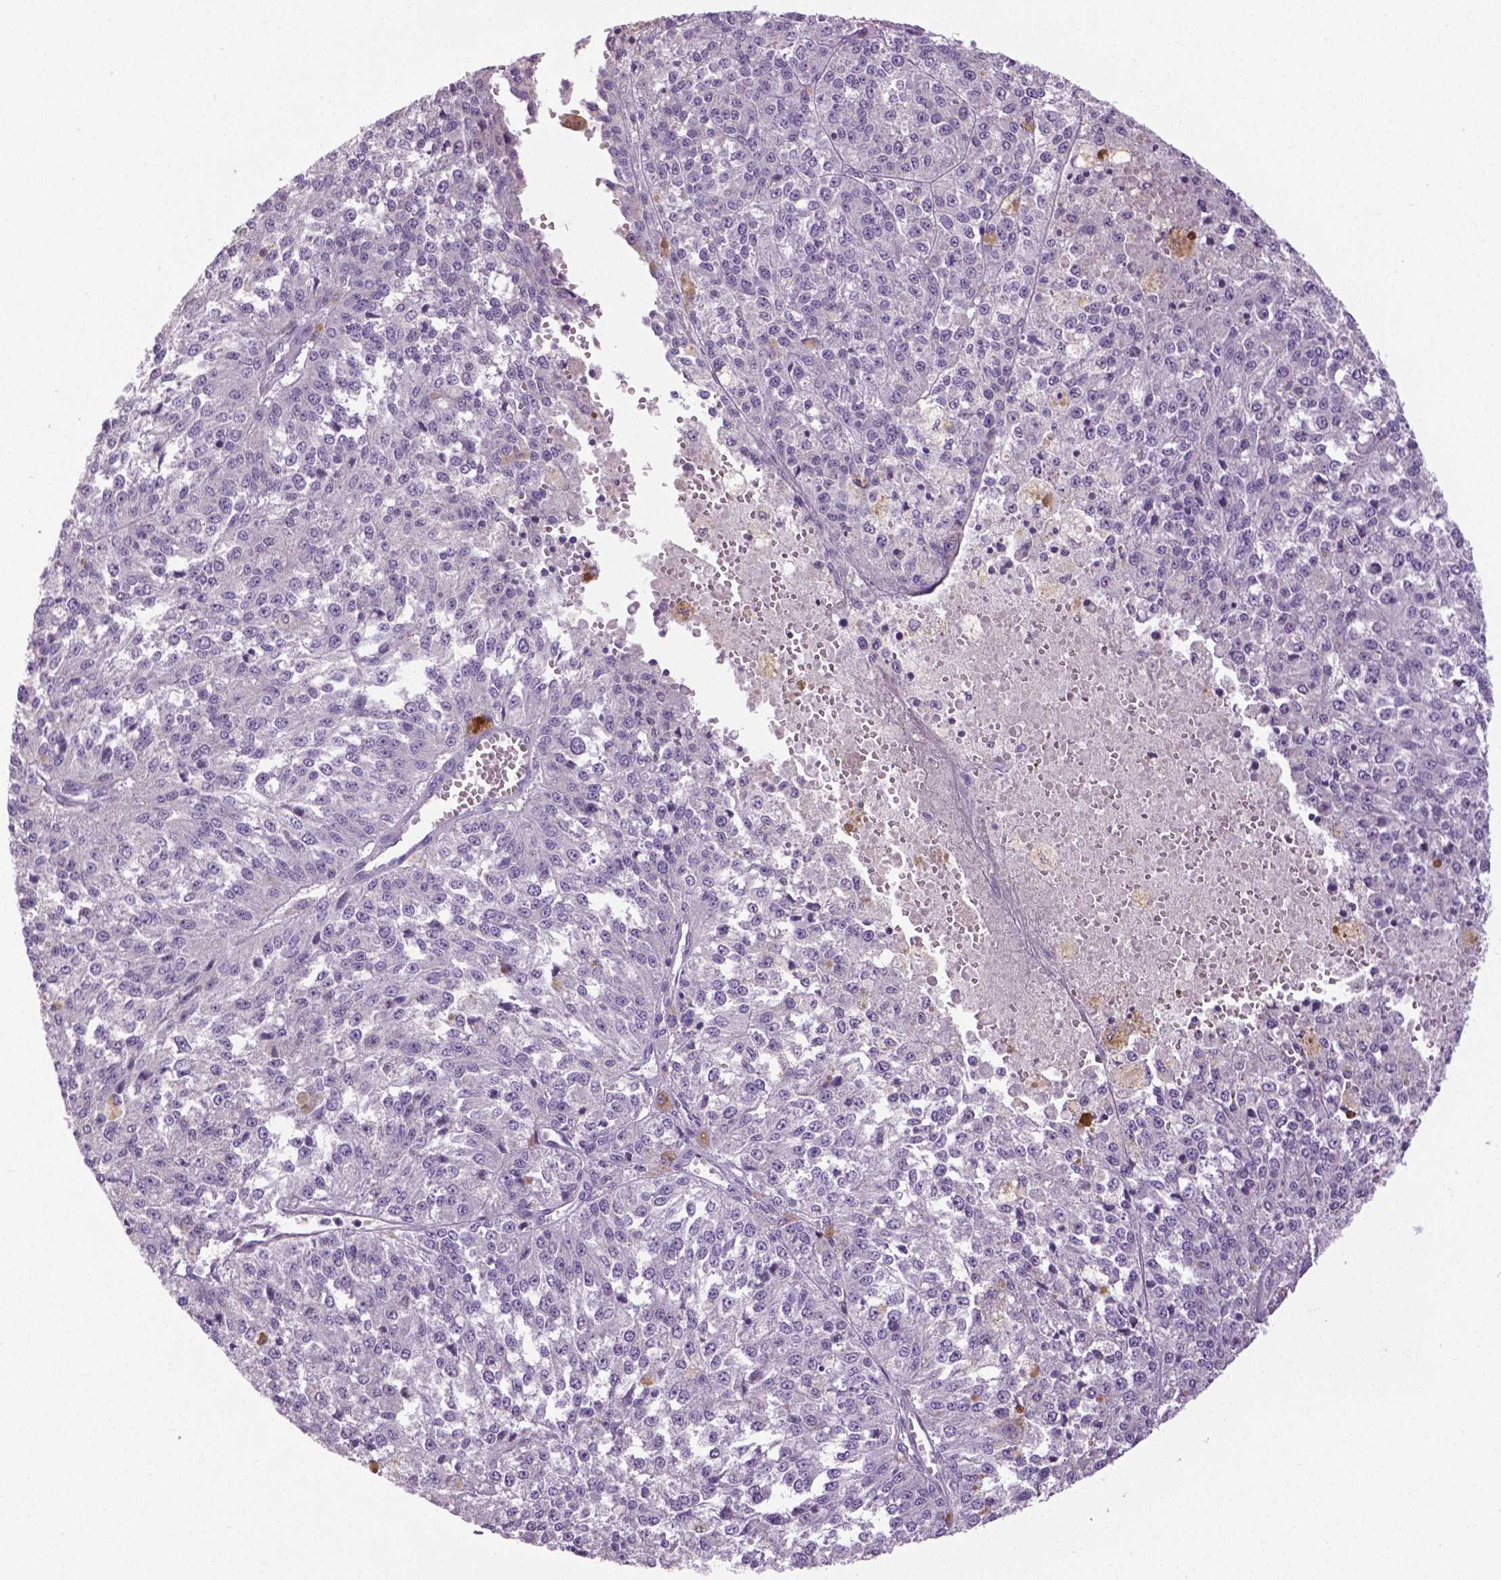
{"staining": {"intensity": "negative", "quantity": "none", "location": "none"}, "tissue": "melanoma", "cell_type": "Tumor cells", "image_type": "cancer", "snomed": [{"axis": "morphology", "description": "Malignant melanoma, Metastatic site"}, {"axis": "topography", "description": "Lymph node"}], "caption": "This is a photomicrograph of immunohistochemistry staining of melanoma, which shows no expression in tumor cells. The staining was performed using DAB to visualize the protein expression in brown, while the nuclei were stained in blue with hematoxylin (Magnification: 20x).", "gene": "DNAH12", "patient": {"sex": "female", "age": 64}}